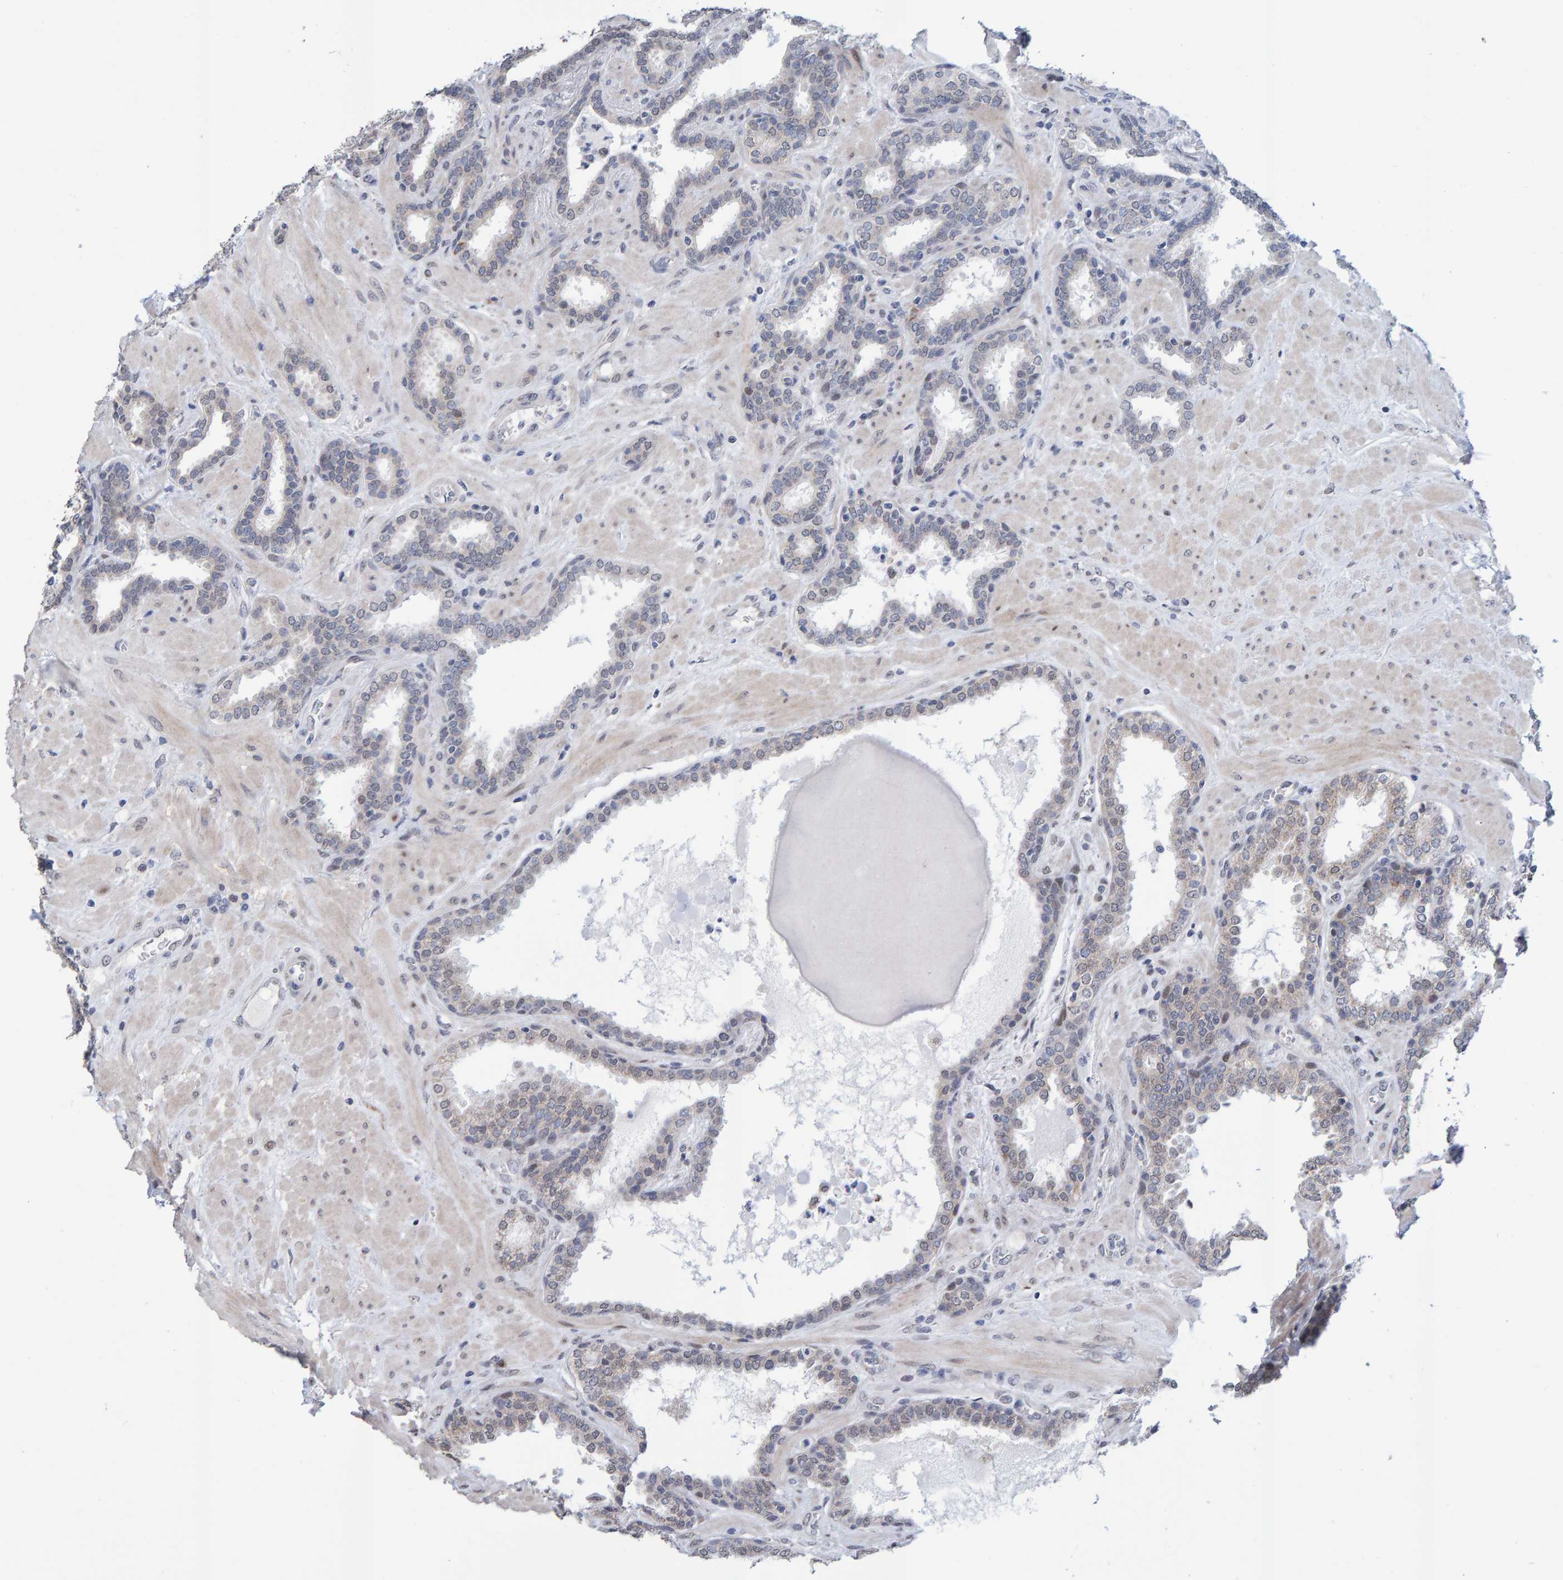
{"staining": {"intensity": "weak", "quantity": "25%-75%", "location": "cytoplasmic/membranous"}, "tissue": "prostate", "cell_type": "Glandular cells", "image_type": "normal", "snomed": [{"axis": "morphology", "description": "Normal tissue, NOS"}, {"axis": "topography", "description": "Prostate"}], "caption": "IHC micrograph of unremarkable human prostate stained for a protein (brown), which reveals low levels of weak cytoplasmic/membranous positivity in about 25%-75% of glandular cells.", "gene": "USP43", "patient": {"sex": "male", "age": 51}}